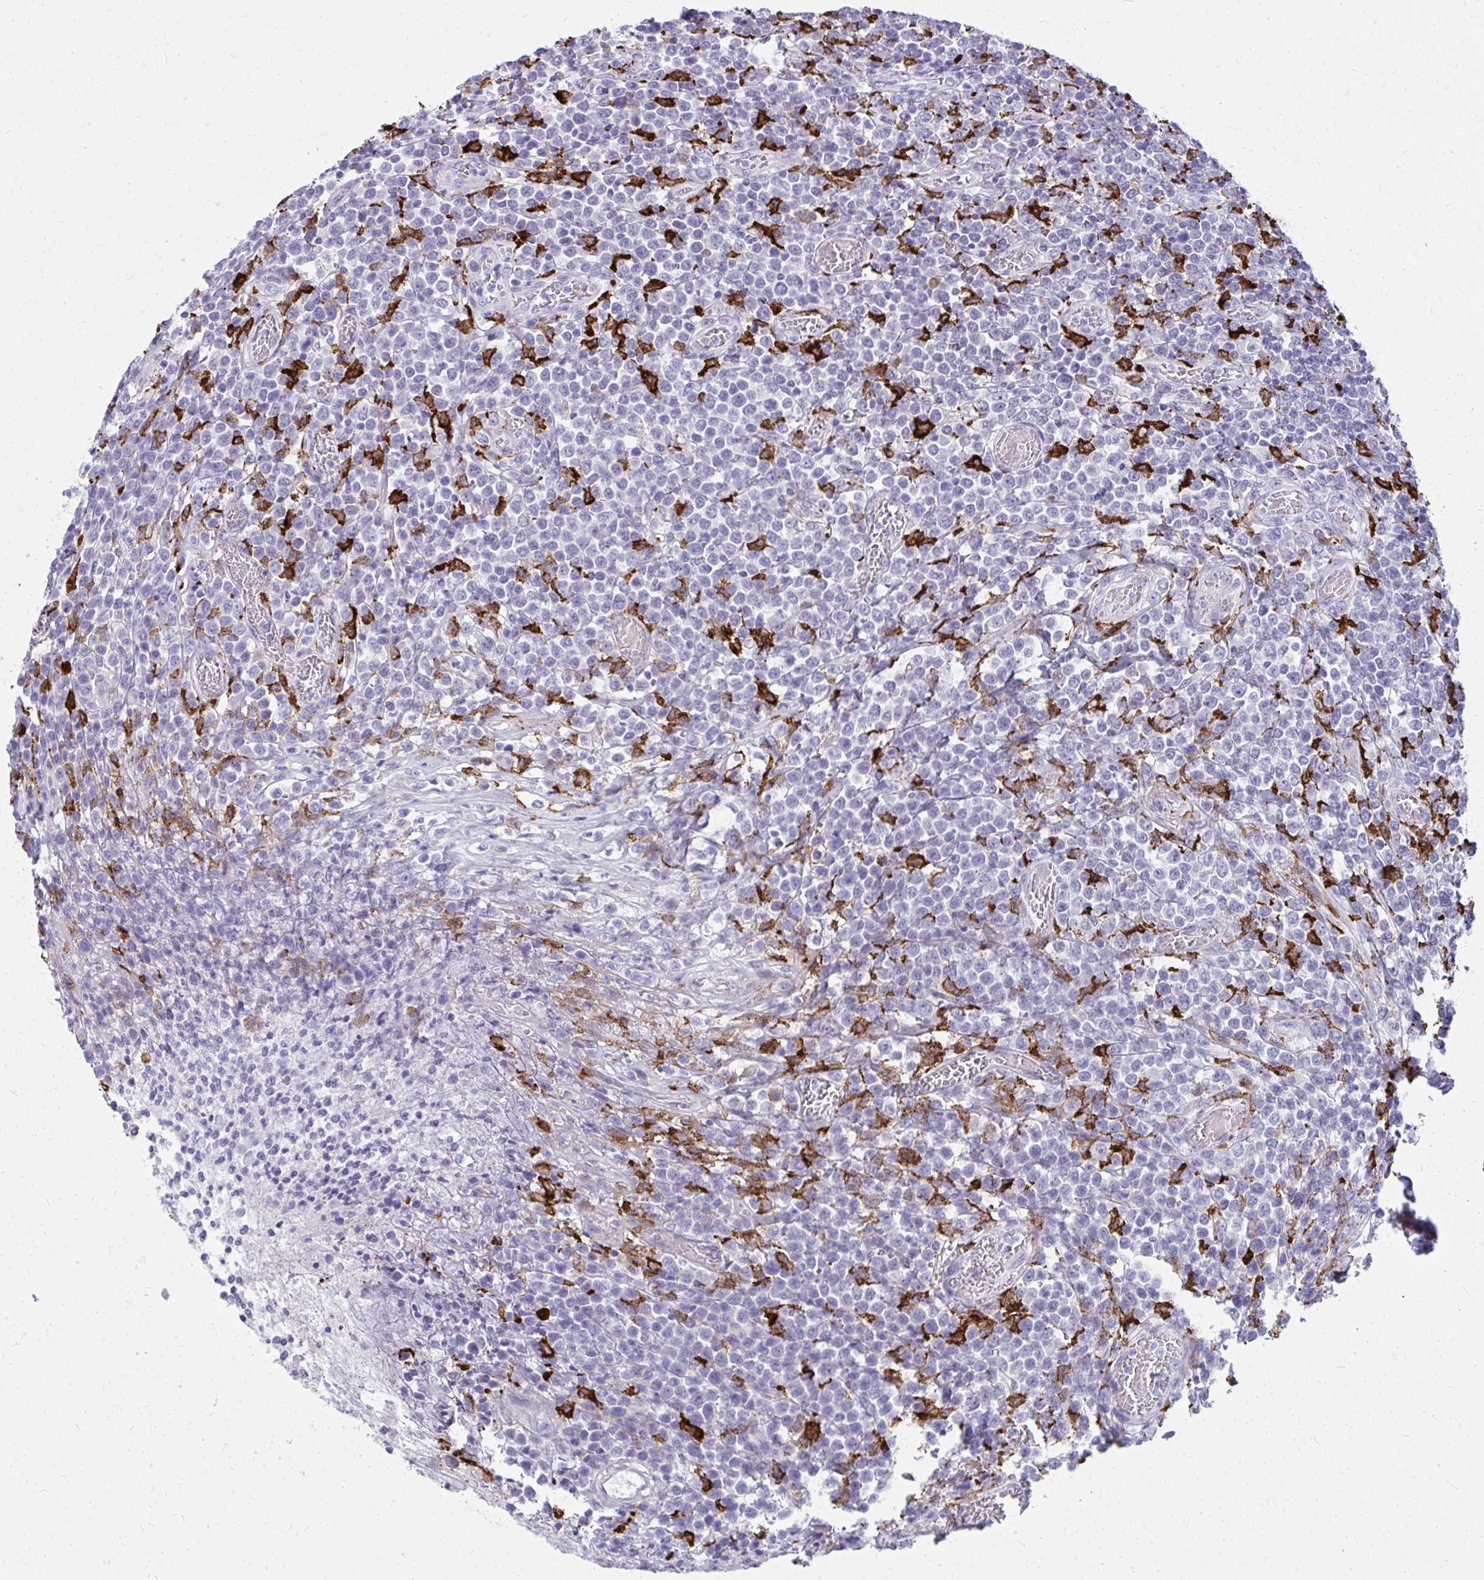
{"staining": {"intensity": "negative", "quantity": "none", "location": "none"}, "tissue": "lymphoma", "cell_type": "Tumor cells", "image_type": "cancer", "snomed": [{"axis": "morphology", "description": "Malignant lymphoma, non-Hodgkin's type, High grade"}, {"axis": "topography", "description": "Soft tissue"}], "caption": "Immunohistochemistry (IHC) micrograph of lymphoma stained for a protein (brown), which exhibits no expression in tumor cells.", "gene": "CD163", "patient": {"sex": "female", "age": 56}}